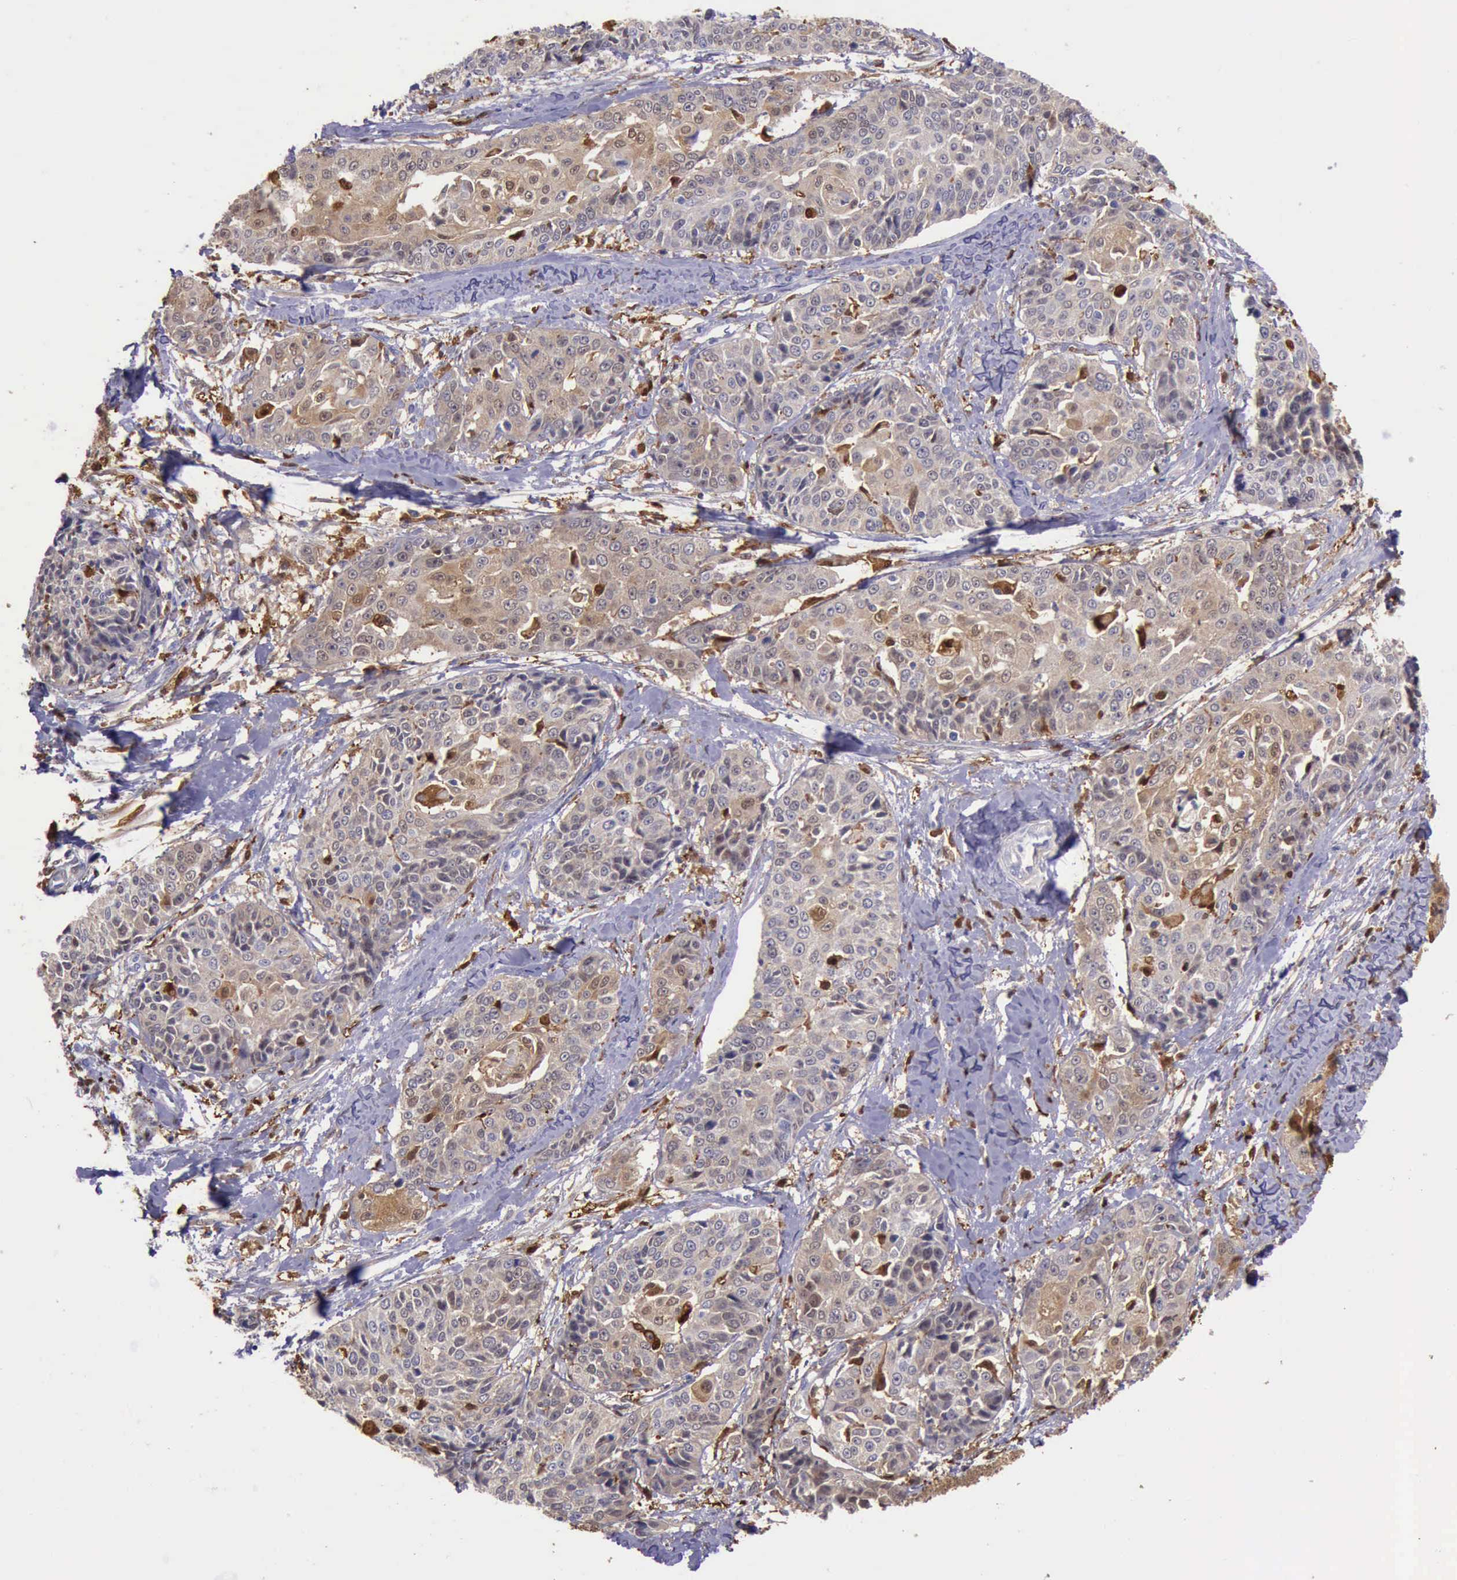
{"staining": {"intensity": "moderate", "quantity": "25%-75%", "location": "cytoplasmic/membranous,nuclear"}, "tissue": "cervical cancer", "cell_type": "Tumor cells", "image_type": "cancer", "snomed": [{"axis": "morphology", "description": "Squamous cell carcinoma, NOS"}, {"axis": "topography", "description": "Cervix"}], "caption": "Brown immunohistochemical staining in human cervical squamous cell carcinoma displays moderate cytoplasmic/membranous and nuclear staining in approximately 25%-75% of tumor cells. (Brightfield microscopy of DAB IHC at high magnification).", "gene": "TYMP", "patient": {"sex": "female", "age": 64}}